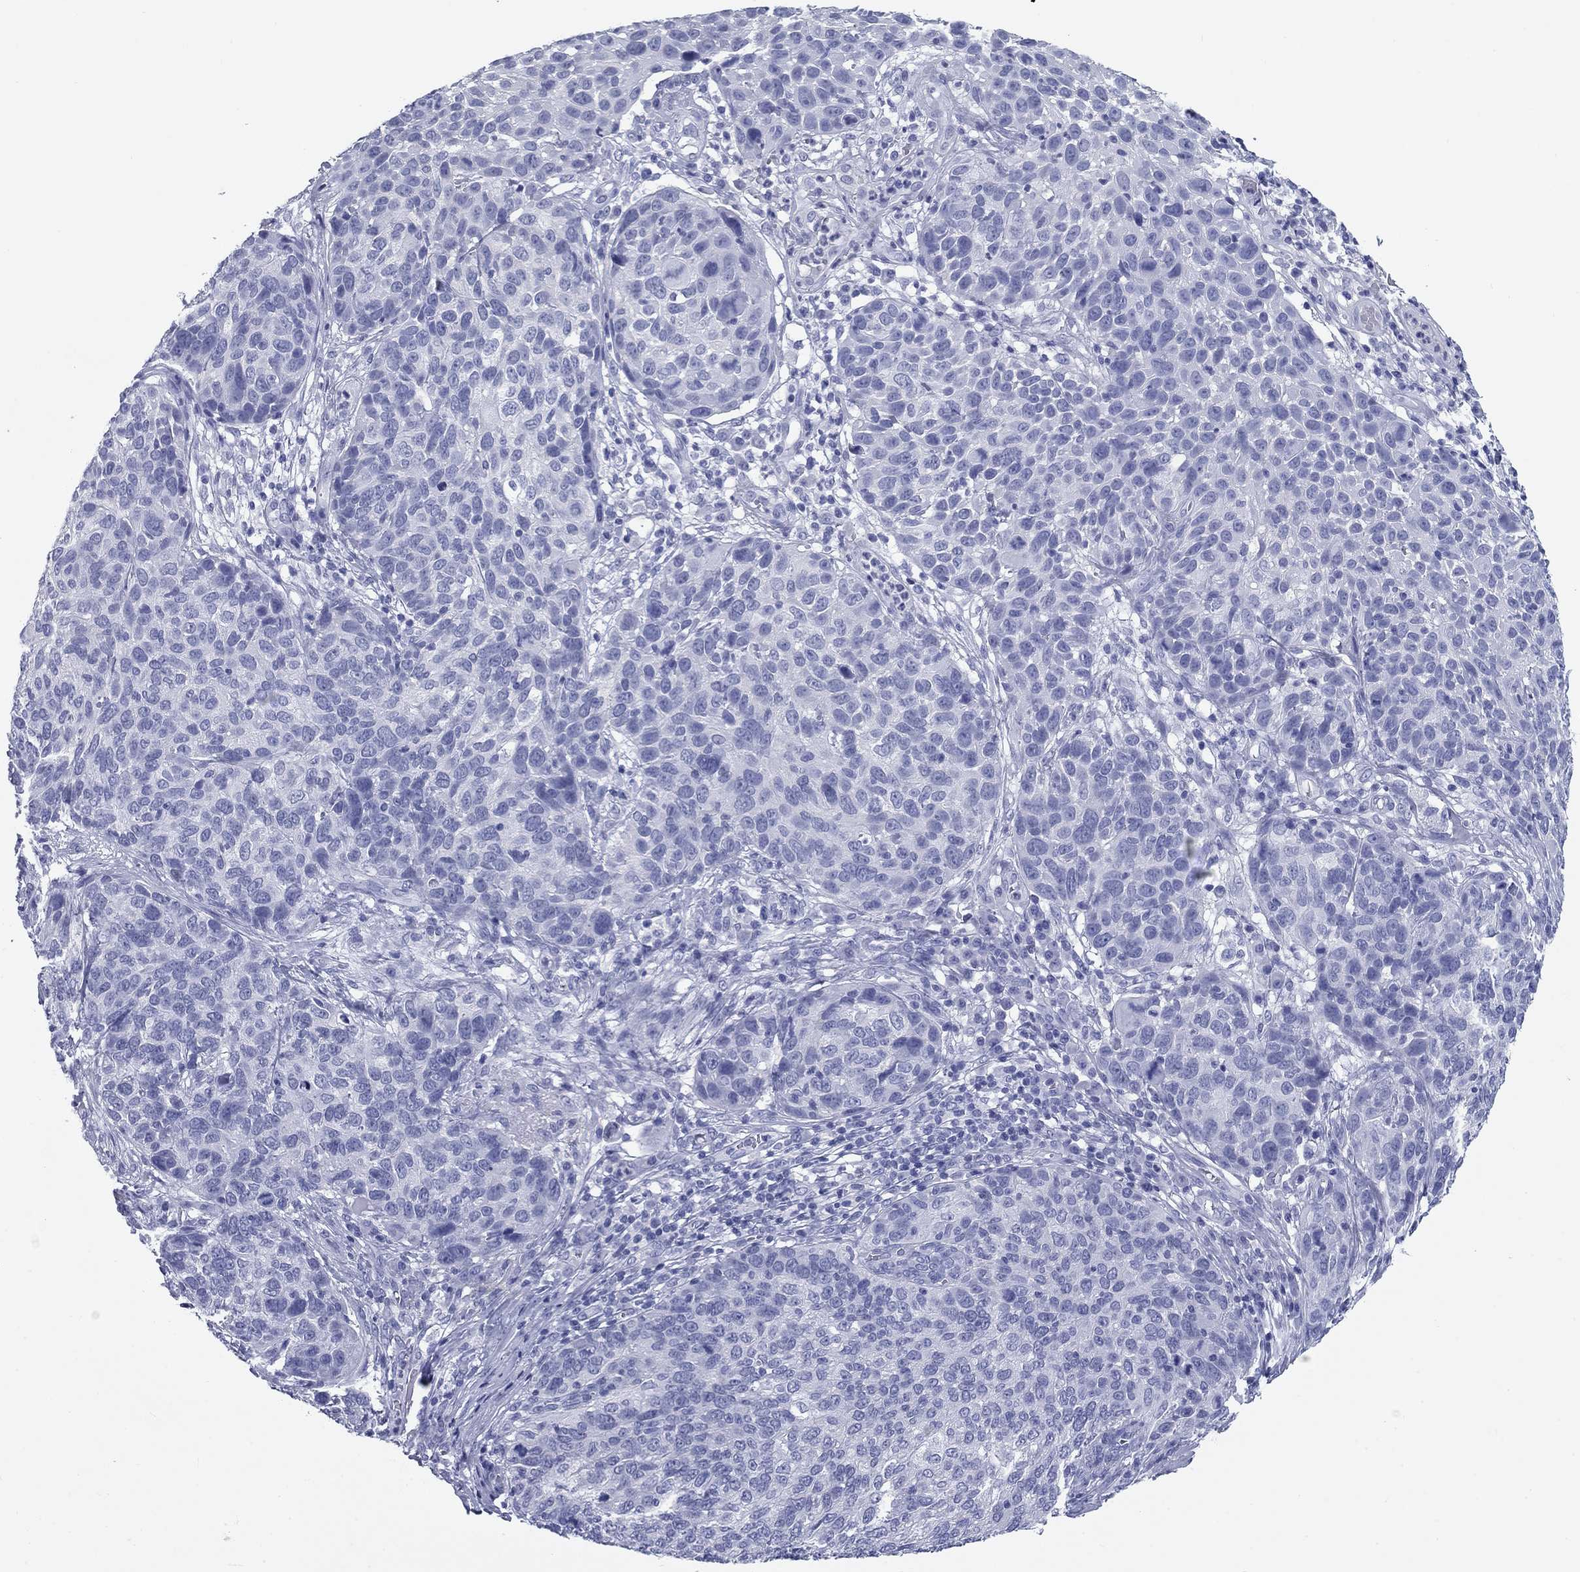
{"staining": {"intensity": "negative", "quantity": "none", "location": "none"}, "tissue": "skin cancer", "cell_type": "Tumor cells", "image_type": "cancer", "snomed": [{"axis": "morphology", "description": "Squamous cell carcinoma, NOS"}, {"axis": "topography", "description": "Skin"}], "caption": "The histopathology image reveals no staining of tumor cells in skin cancer (squamous cell carcinoma).", "gene": "NPPA", "patient": {"sex": "male", "age": 92}}